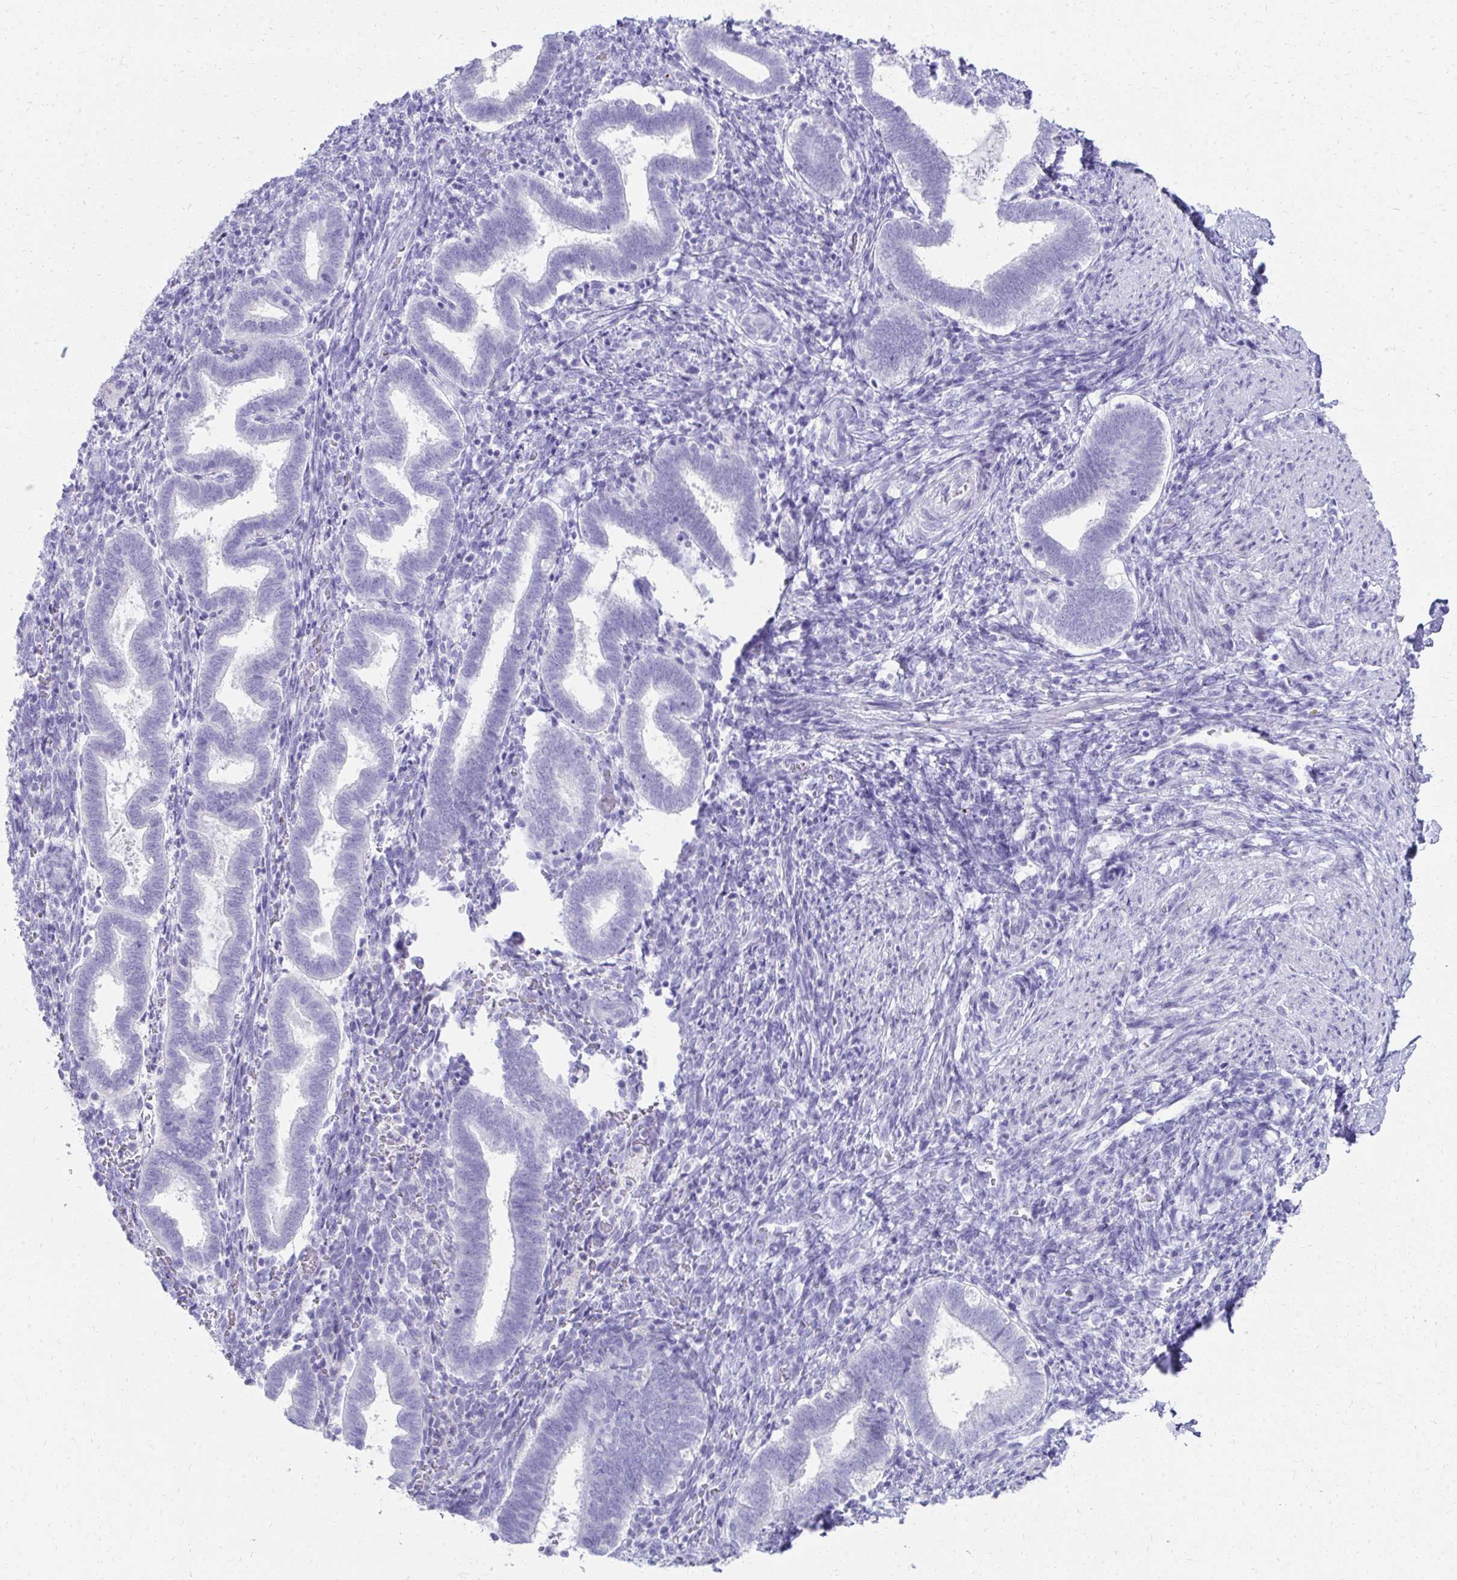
{"staining": {"intensity": "negative", "quantity": "none", "location": "none"}, "tissue": "endometrium", "cell_type": "Cells in endometrial stroma", "image_type": "normal", "snomed": [{"axis": "morphology", "description": "Normal tissue, NOS"}, {"axis": "topography", "description": "Endometrium"}], "caption": "Cells in endometrial stroma show no significant protein expression in normal endometrium. (DAB immunohistochemistry (IHC) with hematoxylin counter stain).", "gene": "SEC14L3", "patient": {"sex": "female", "age": 34}}